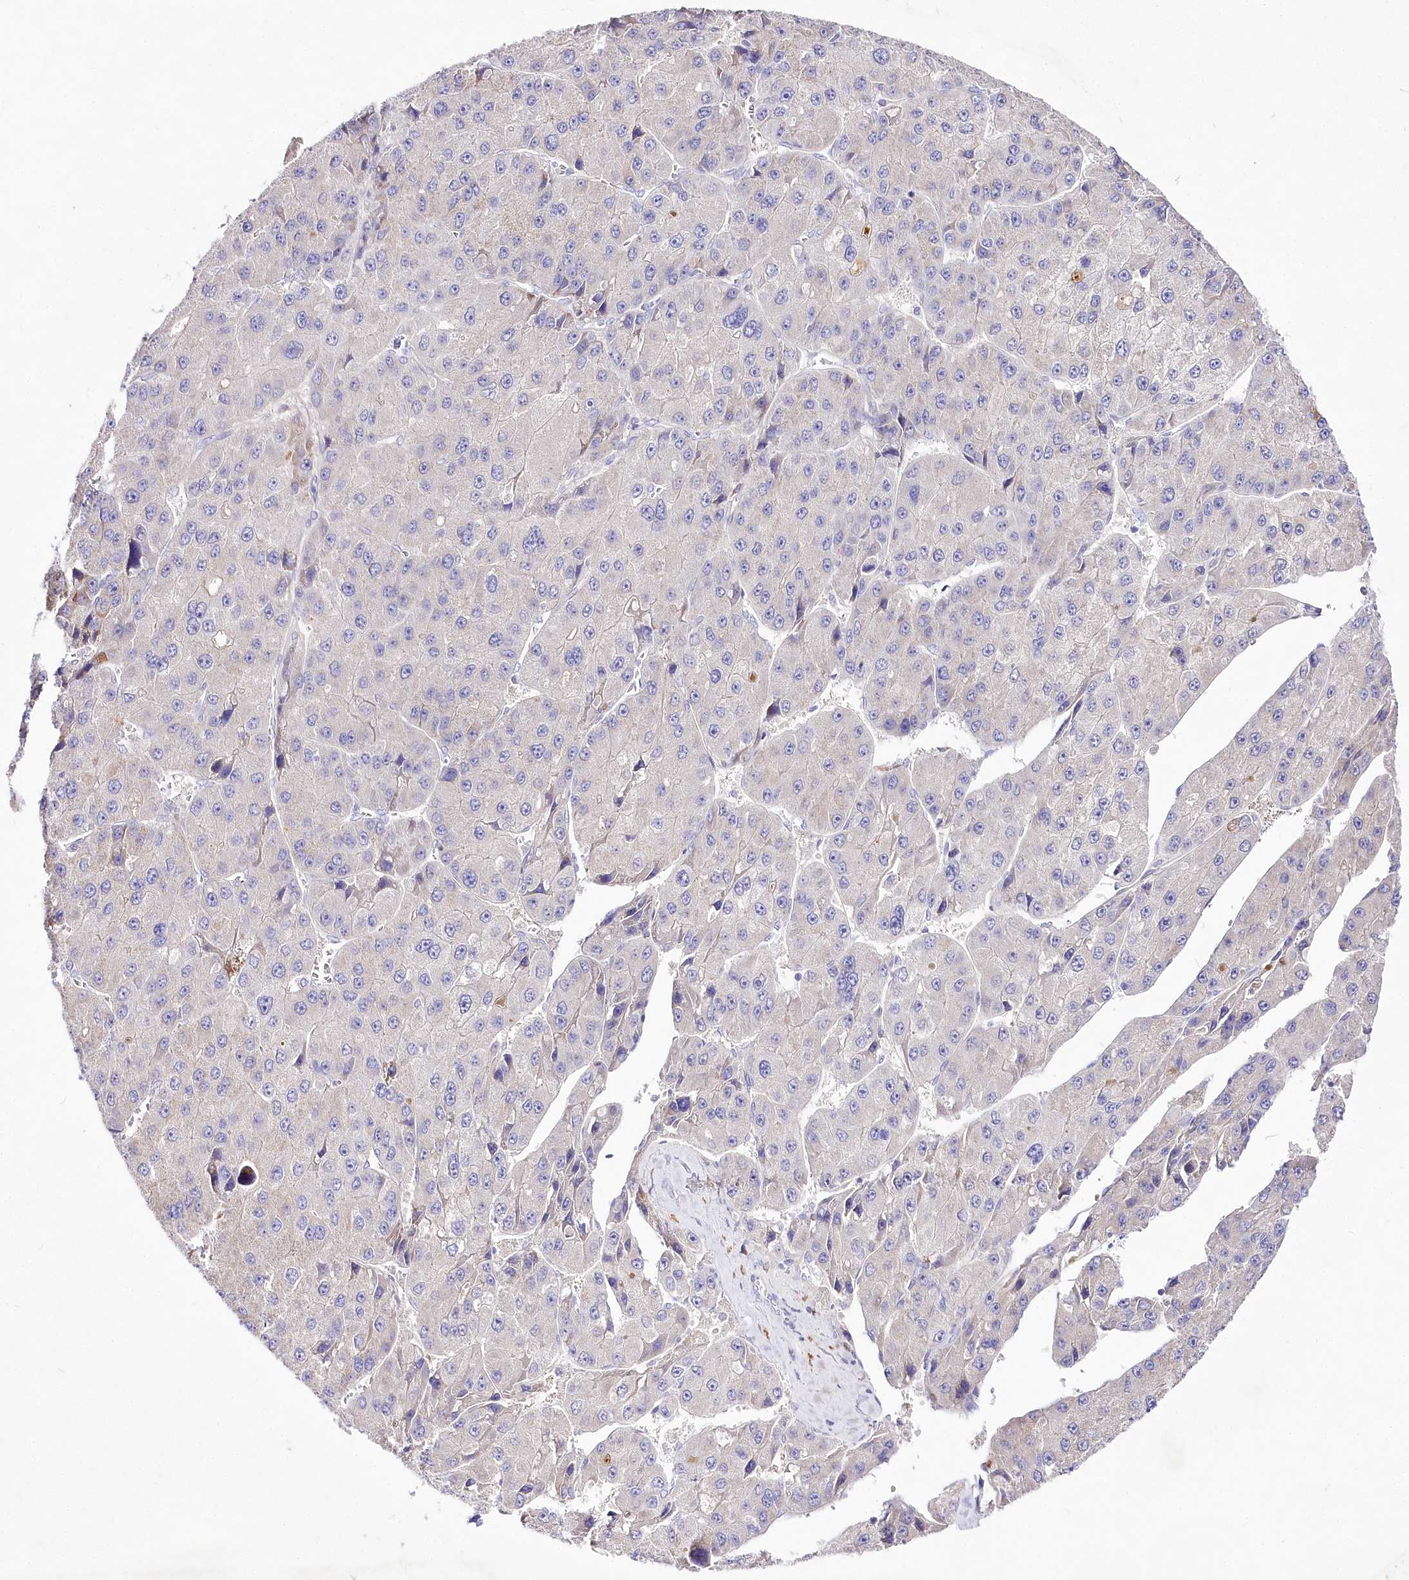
{"staining": {"intensity": "negative", "quantity": "none", "location": "none"}, "tissue": "liver cancer", "cell_type": "Tumor cells", "image_type": "cancer", "snomed": [{"axis": "morphology", "description": "Carcinoma, Hepatocellular, NOS"}, {"axis": "topography", "description": "Liver"}], "caption": "This is a micrograph of immunohistochemistry (IHC) staining of liver hepatocellular carcinoma, which shows no staining in tumor cells.", "gene": "LRRC14B", "patient": {"sex": "female", "age": 73}}